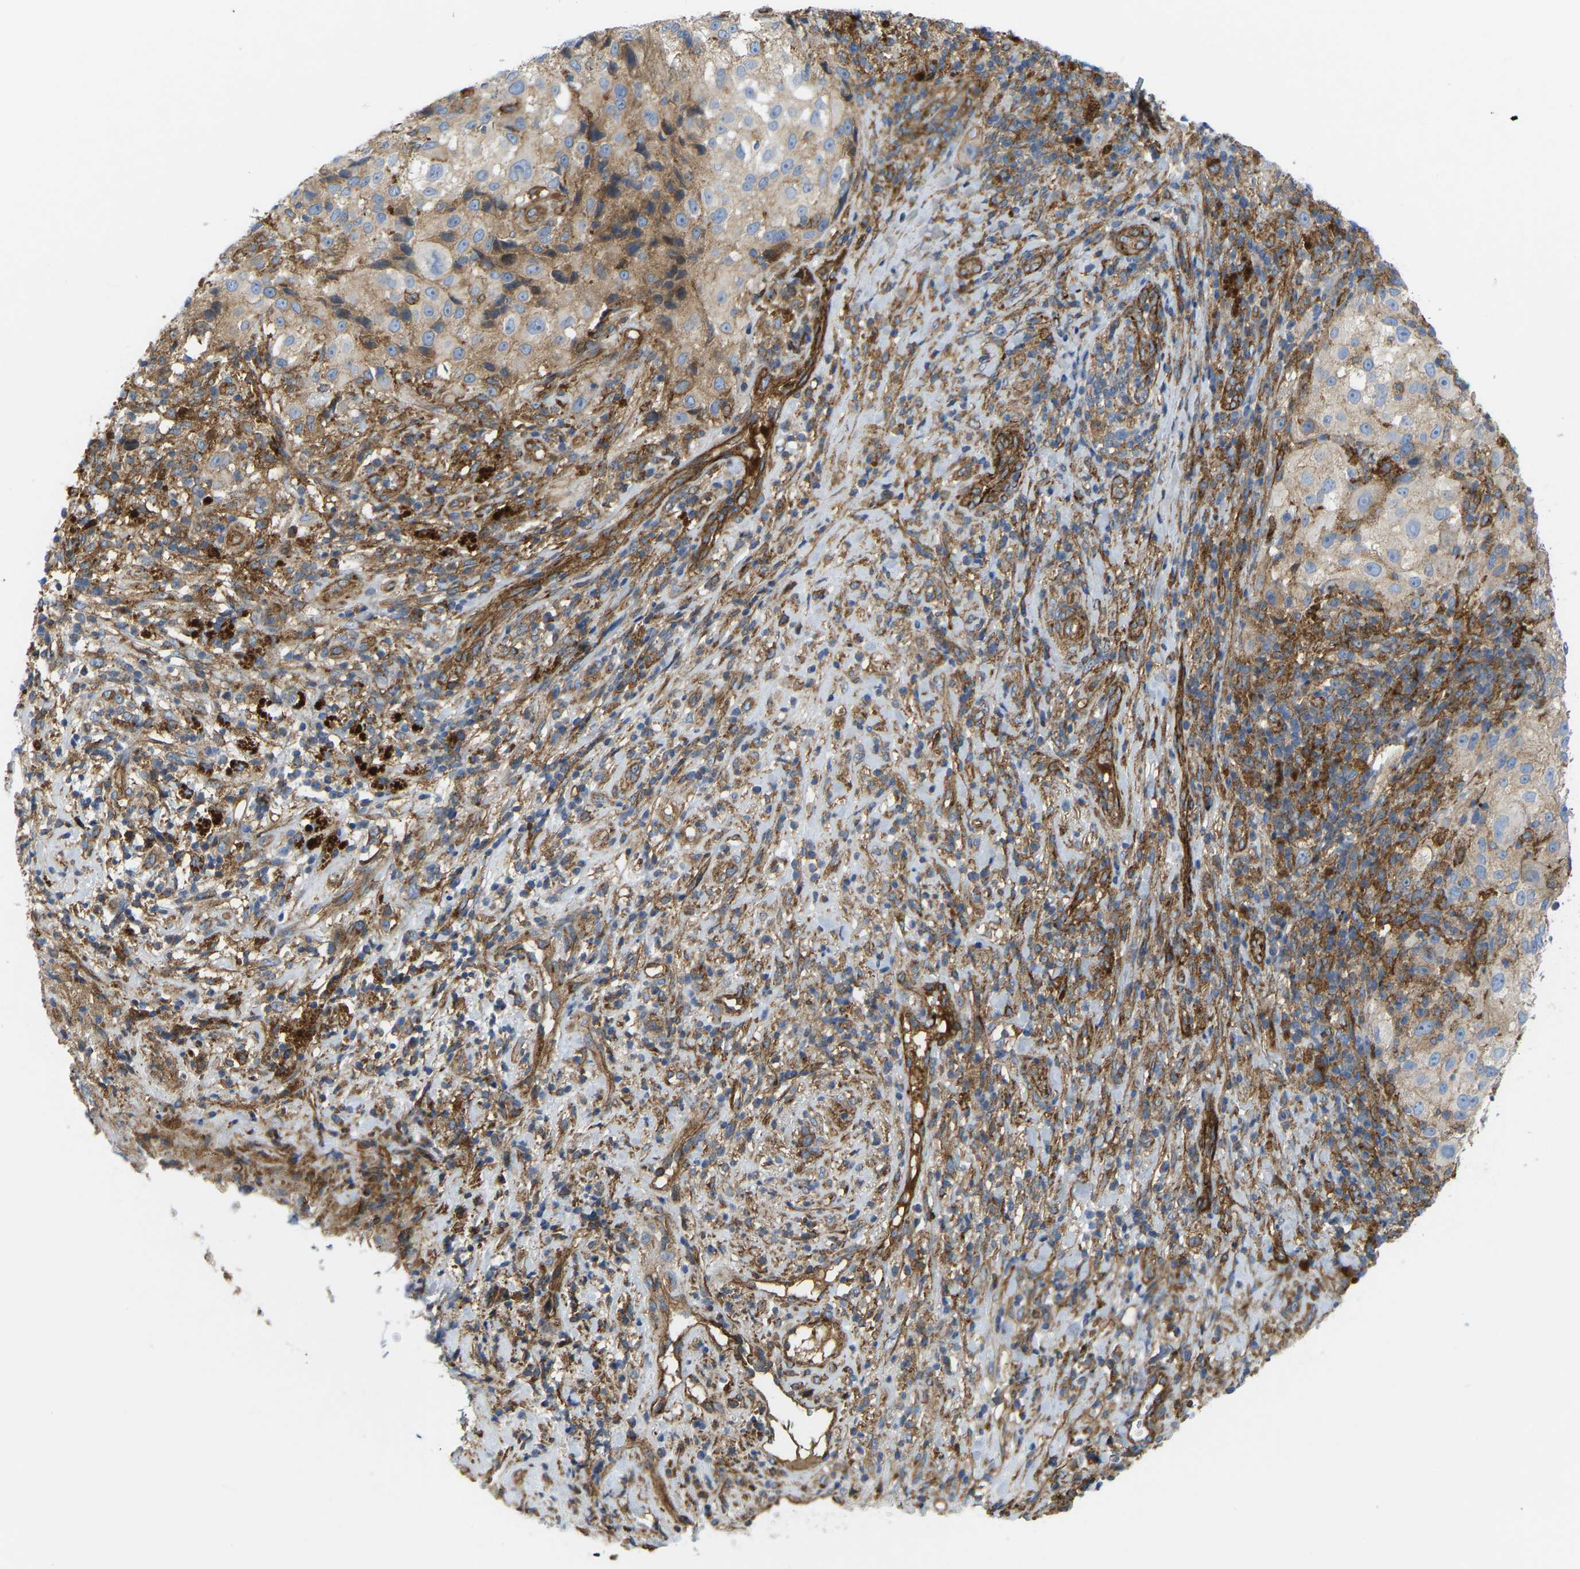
{"staining": {"intensity": "weak", "quantity": "25%-75%", "location": "cytoplasmic/membranous"}, "tissue": "melanoma", "cell_type": "Tumor cells", "image_type": "cancer", "snomed": [{"axis": "morphology", "description": "Necrosis, NOS"}, {"axis": "morphology", "description": "Malignant melanoma, NOS"}, {"axis": "topography", "description": "Skin"}], "caption": "Weak cytoplasmic/membranous expression is seen in about 25%-75% of tumor cells in malignant melanoma.", "gene": "PICALM", "patient": {"sex": "female", "age": 87}}